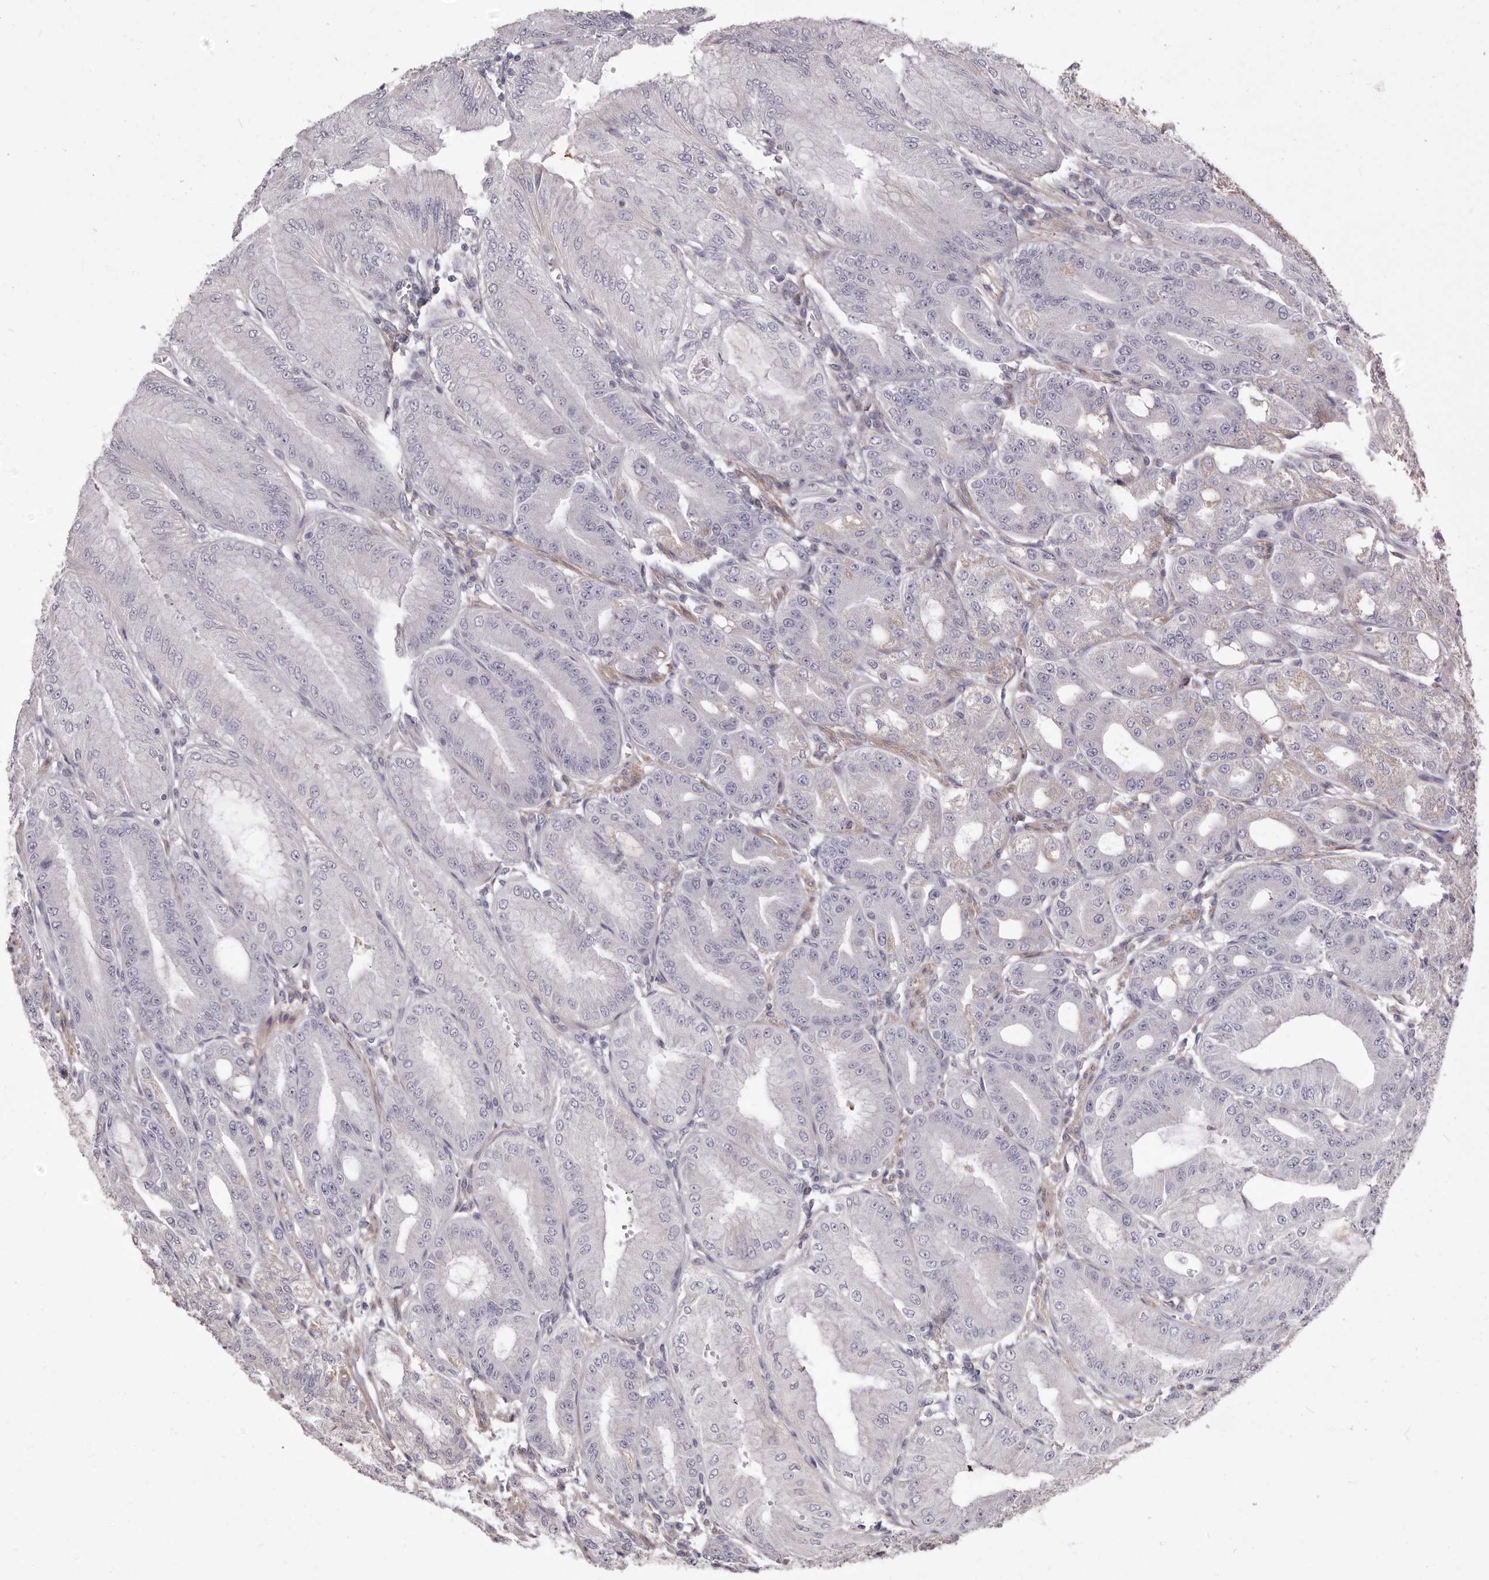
{"staining": {"intensity": "moderate", "quantity": "<25%", "location": "cytoplasmic/membranous"}, "tissue": "stomach", "cell_type": "Glandular cells", "image_type": "normal", "snomed": [{"axis": "morphology", "description": "Normal tissue, NOS"}, {"axis": "topography", "description": "Stomach, lower"}], "caption": "Stomach stained with DAB (3,3'-diaminobenzidine) immunohistochemistry shows low levels of moderate cytoplasmic/membranous expression in about <25% of glandular cells.", "gene": "PRMT2", "patient": {"sex": "male", "age": 71}}